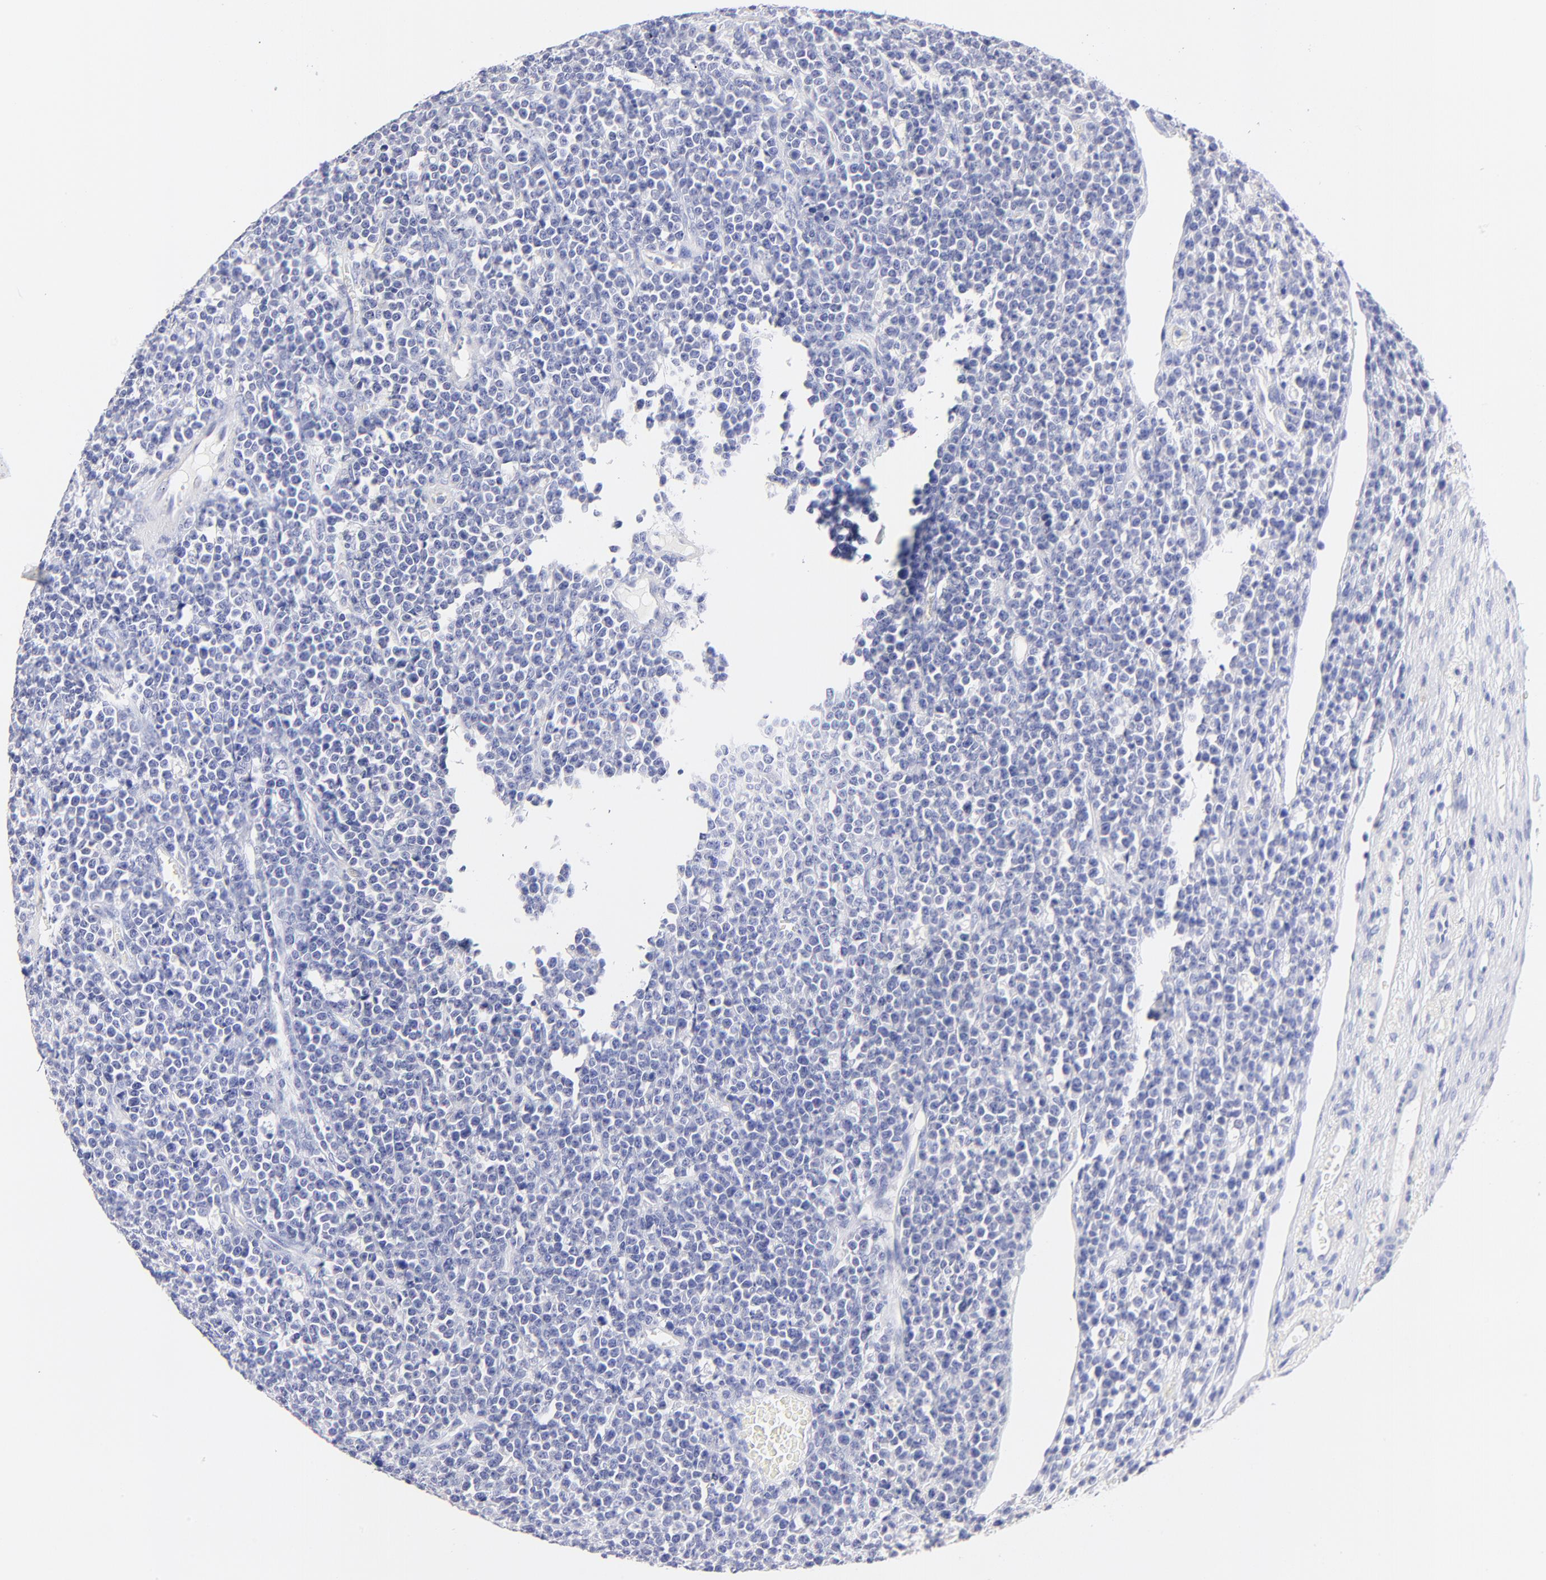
{"staining": {"intensity": "negative", "quantity": "none", "location": "none"}, "tissue": "lymphoma", "cell_type": "Tumor cells", "image_type": "cancer", "snomed": [{"axis": "morphology", "description": "Malignant lymphoma, non-Hodgkin's type, High grade"}, {"axis": "topography", "description": "Ovary"}], "caption": "Immunohistochemistry (IHC) of lymphoma reveals no staining in tumor cells. (DAB (3,3'-diaminobenzidine) IHC with hematoxylin counter stain).", "gene": "EBP", "patient": {"sex": "female", "age": 56}}